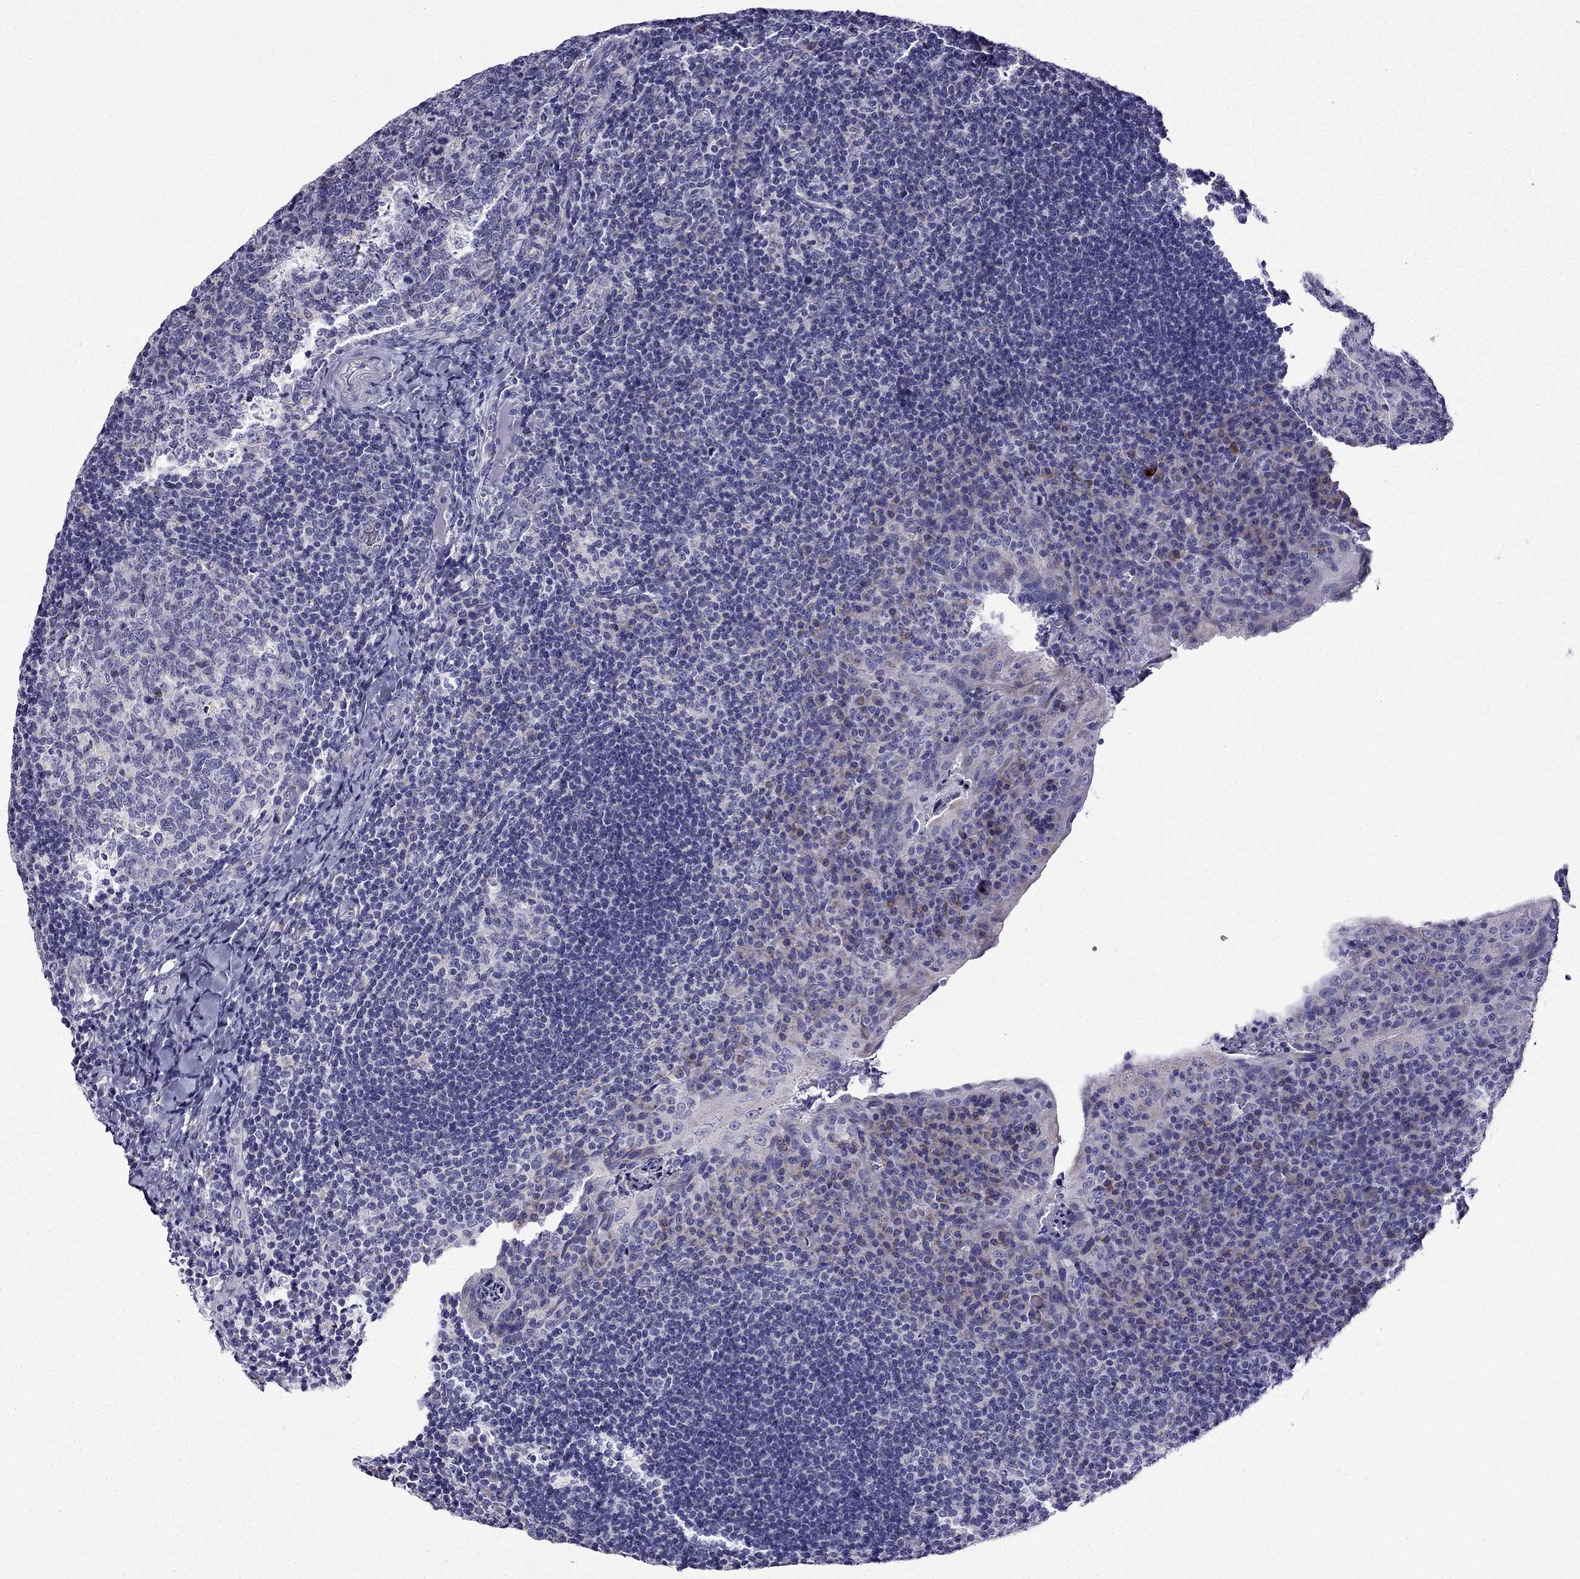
{"staining": {"intensity": "negative", "quantity": "none", "location": "none"}, "tissue": "tonsil", "cell_type": "Germinal center cells", "image_type": "normal", "snomed": [{"axis": "morphology", "description": "Normal tissue, NOS"}, {"axis": "topography", "description": "Tonsil"}], "caption": "An immunohistochemistry image of unremarkable tonsil is shown. There is no staining in germinal center cells of tonsil.", "gene": "KIF5A", "patient": {"sex": "male", "age": 17}}